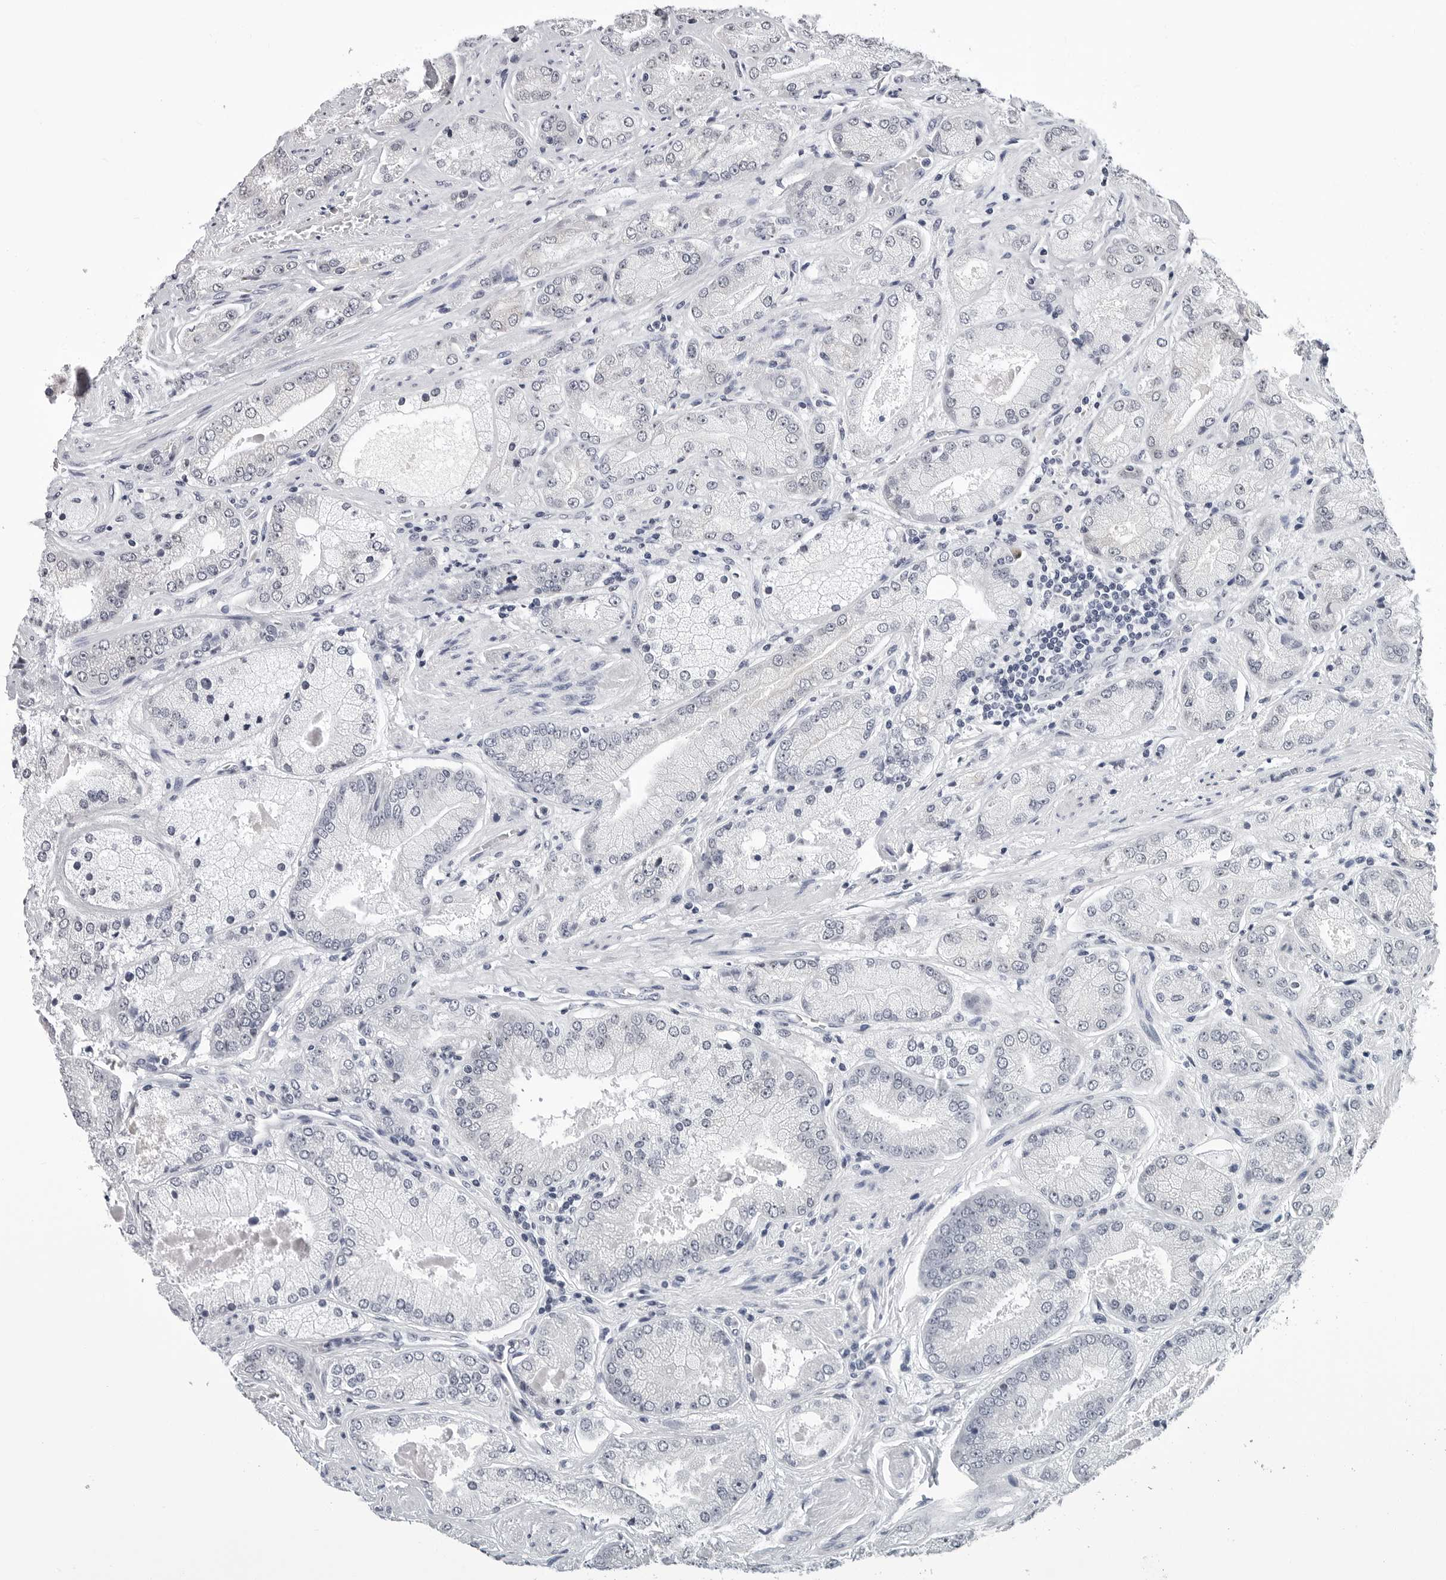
{"staining": {"intensity": "negative", "quantity": "none", "location": "none"}, "tissue": "prostate cancer", "cell_type": "Tumor cells", "image_type": "cancer", "snomed": [{"axis": "morphology", "description": "Adenocarcinoma, High grade"}, {"axis": "topography", "description": "Prostate"}], "caption": "DAB (3,3'-diaminobenzidine) immunohistochemical staining of human prostate high-grade adenocarcinoma reveals no significant staining in tumor cells.", "gene": "GNL2", "patient": {"sex": "male", "age": 58}}